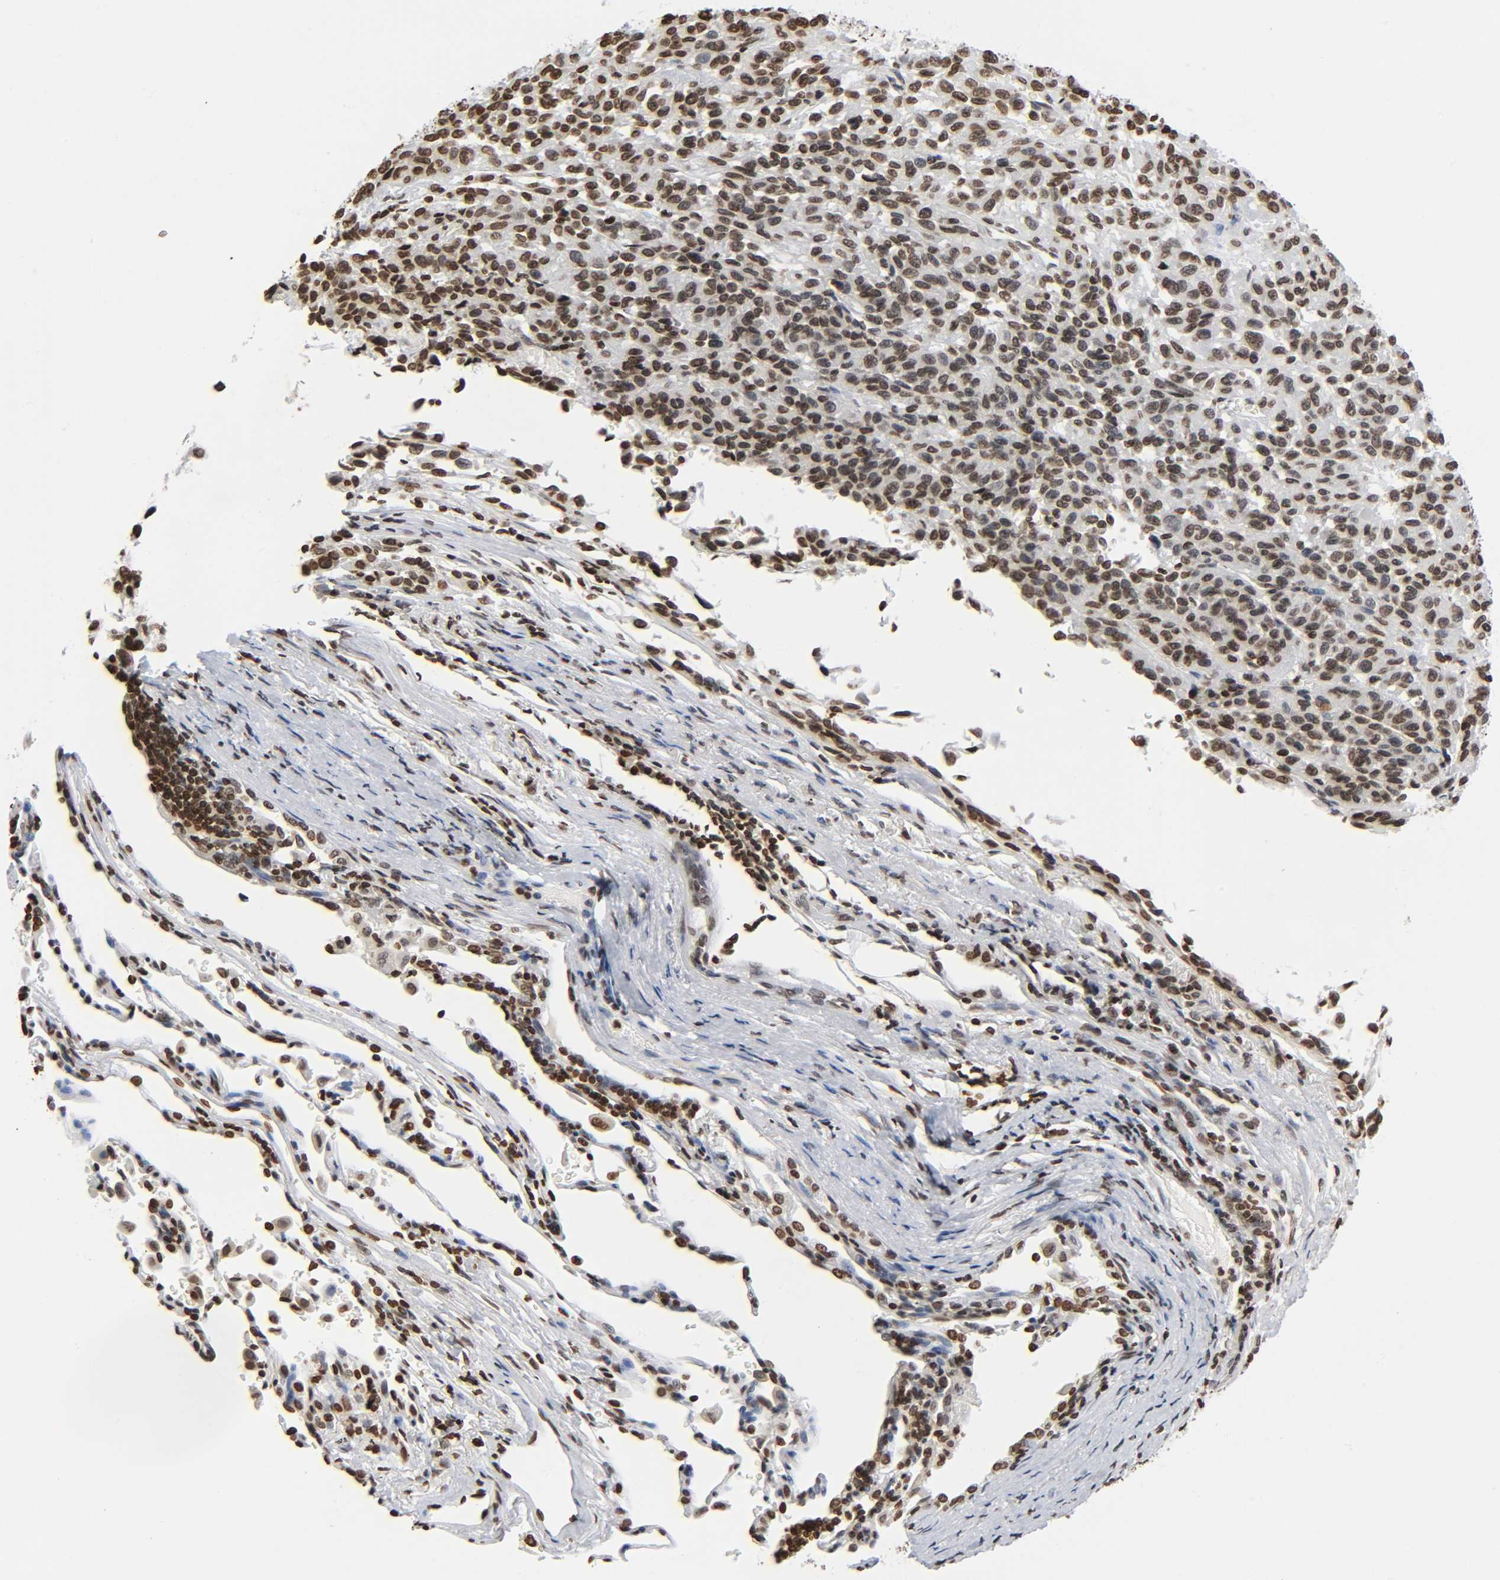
{"staining": {"intensity": "moderate", "quantity": ">75%", "location": "nuclear"}, "tissue": "melanoma", "cell_type": "Tumor cells", "image_type": "cancer", "snomed": [{"axis": "morphology", "description": "Malignant melanoma, Metastatic site"}, {"axis": "topography", "description": "Lung"}], "caption": "DAB immunohistochemical staining of human melanoma exhibits moderate nuclear protein expression in approximately >75% of tumor cells.", "gene": "HOXA6", "patient": {"sex": "male", "age": 64}}